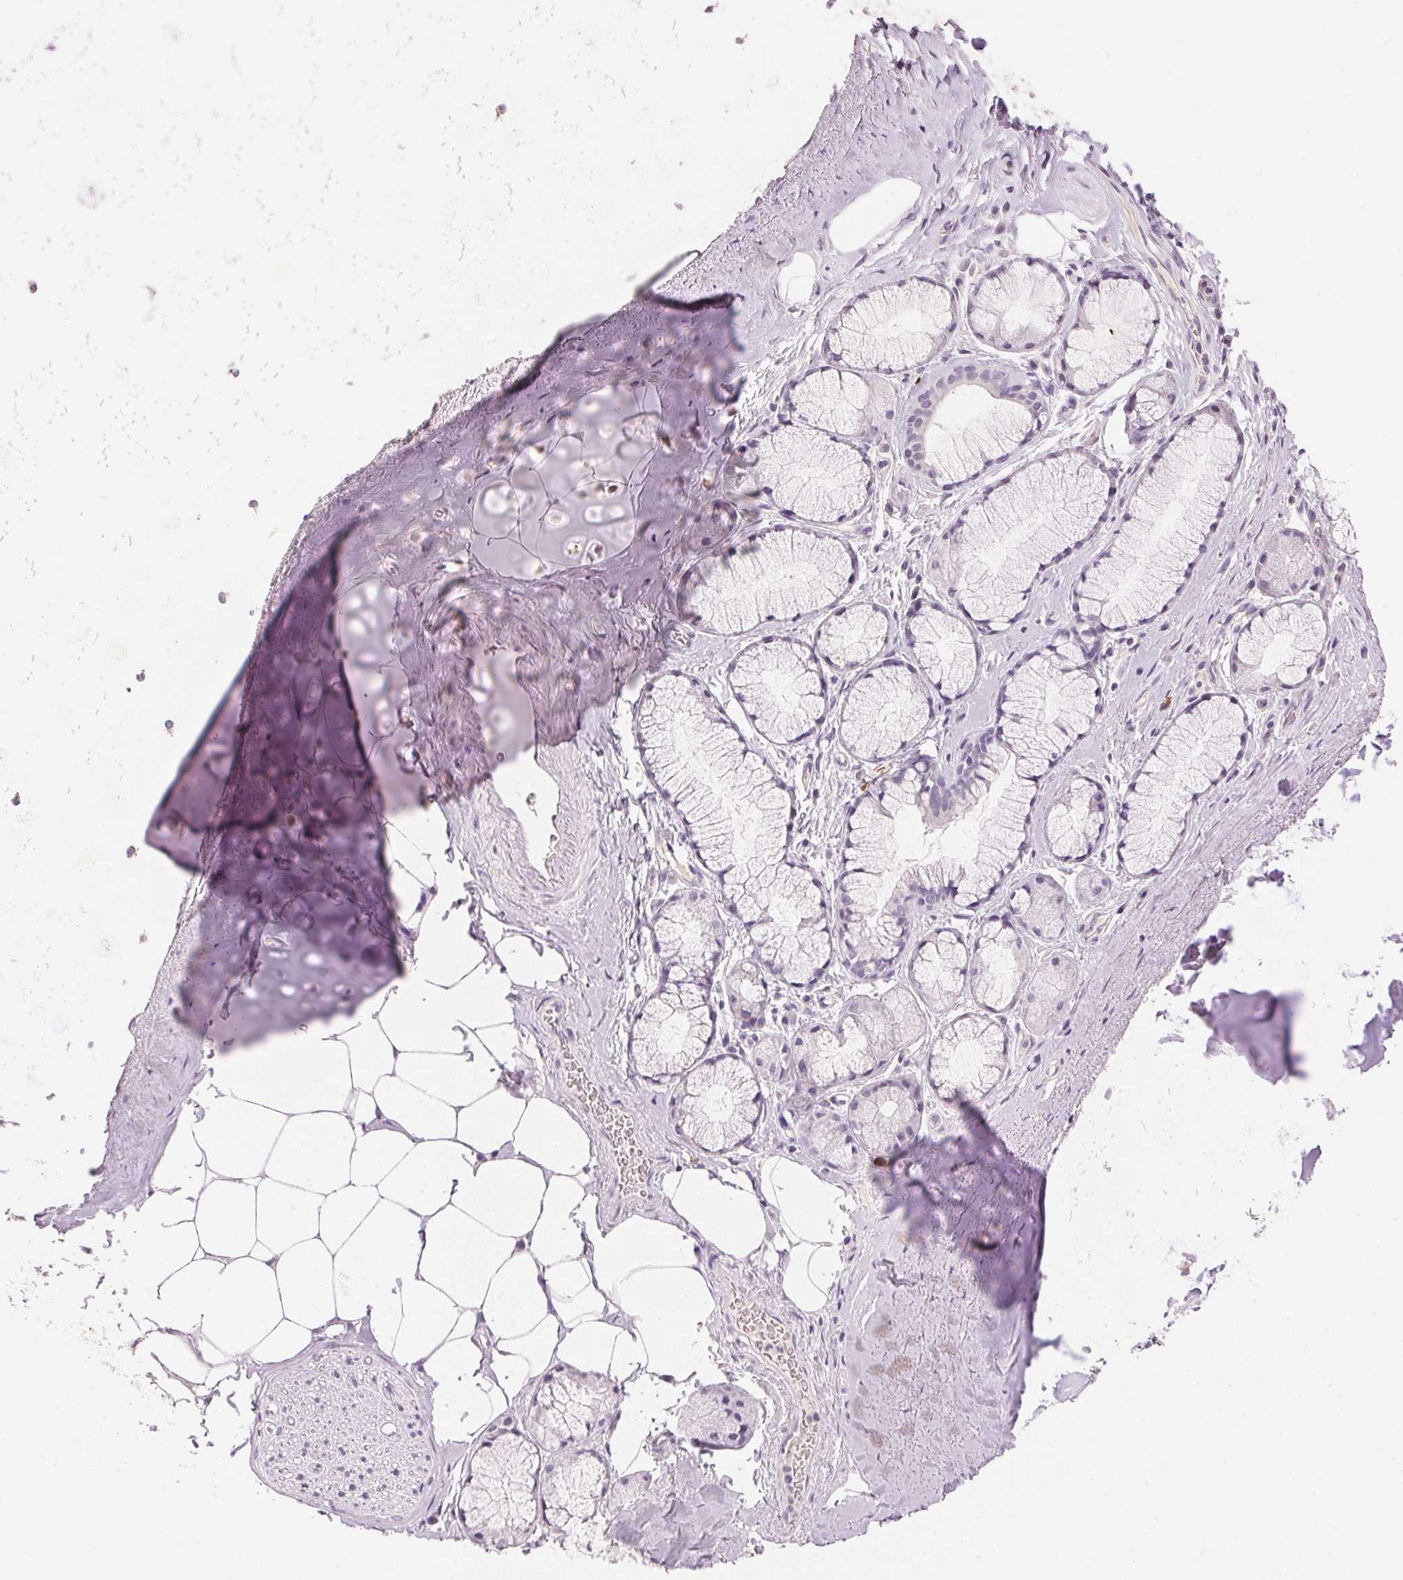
{"staining": {"intensity": "negative", "quantity": "none", "location": "none"}, "tissue": "adipose tissue", "cell_type": "Adipocytes", "image_type": "normal", "snomed": [{"axis": "morphology", "description": "Normal tissue, NOS"}, {"axis": "topography", "description": "Bronchus"}, {"axis": "topography", "description": "Lung"}], "caption": "A photomicrograph of adipose tissue stained for a protein displays no brown staining in adipocytes. (DAB (3,3'-diaminobenzidine) immunohistochemistry (IHC) visualized using brightfield microscopy, high magnification).", "gene": "CYP11B1", "patient": {"sex": "female", "age": 57}}